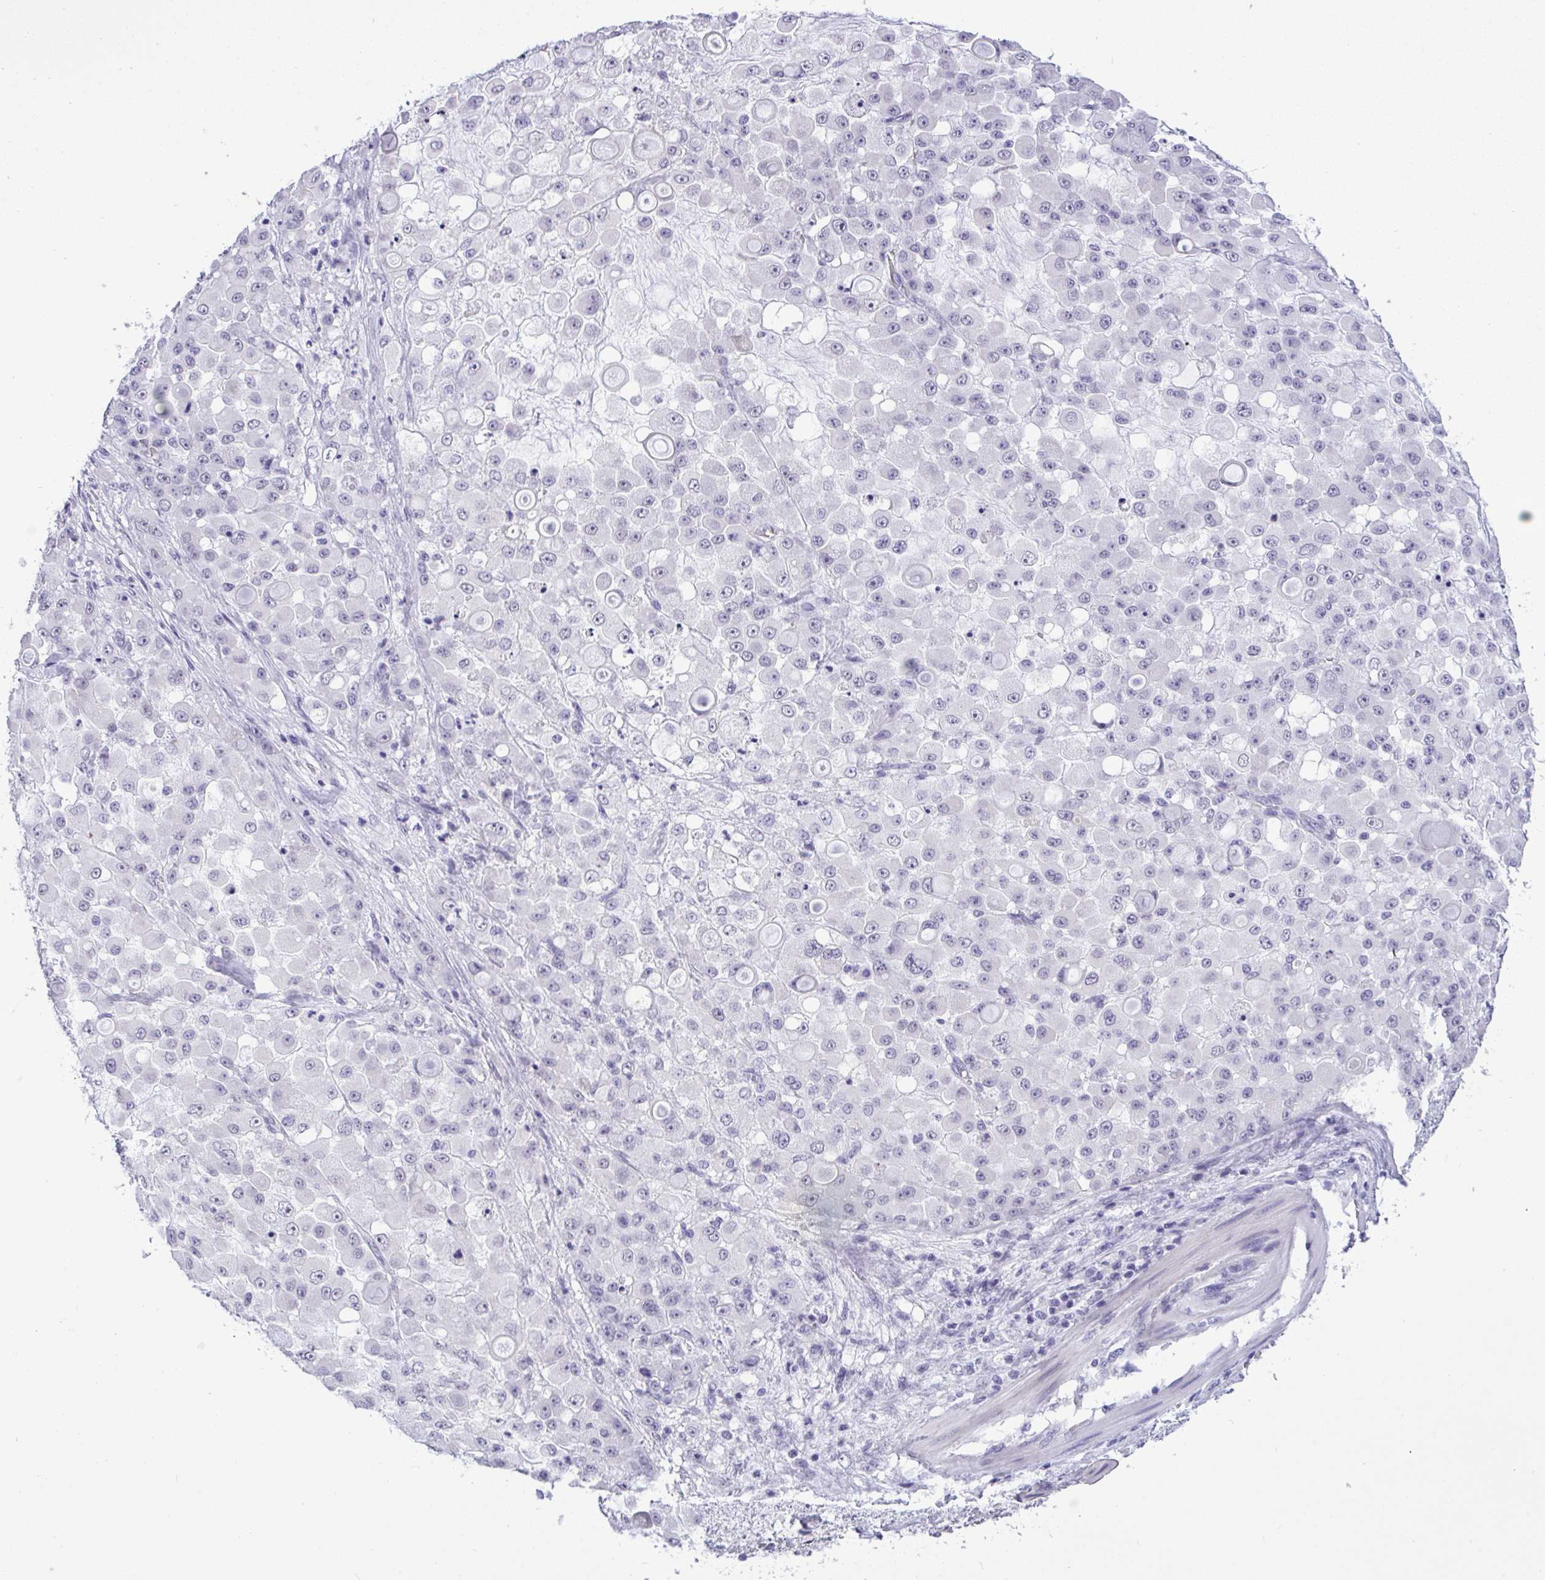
{"staining": {"intensity": "negative", "quantity": "none", "location": "none"}, "tissue": "stomach cancer", "cell_type": "Tumor cells", "image_type": "cancer", "snomed": [{"axis": "morphology", "description": "Adenocarcinoma, NOS"}, {"axis": "topography", "description": "Stomach"}], "caption": "Tumor cells are negative for protein expression in human stomach adenocarcinoma.", "gene": "YBX2", "patient": {"sex": "female", "age": 76}}